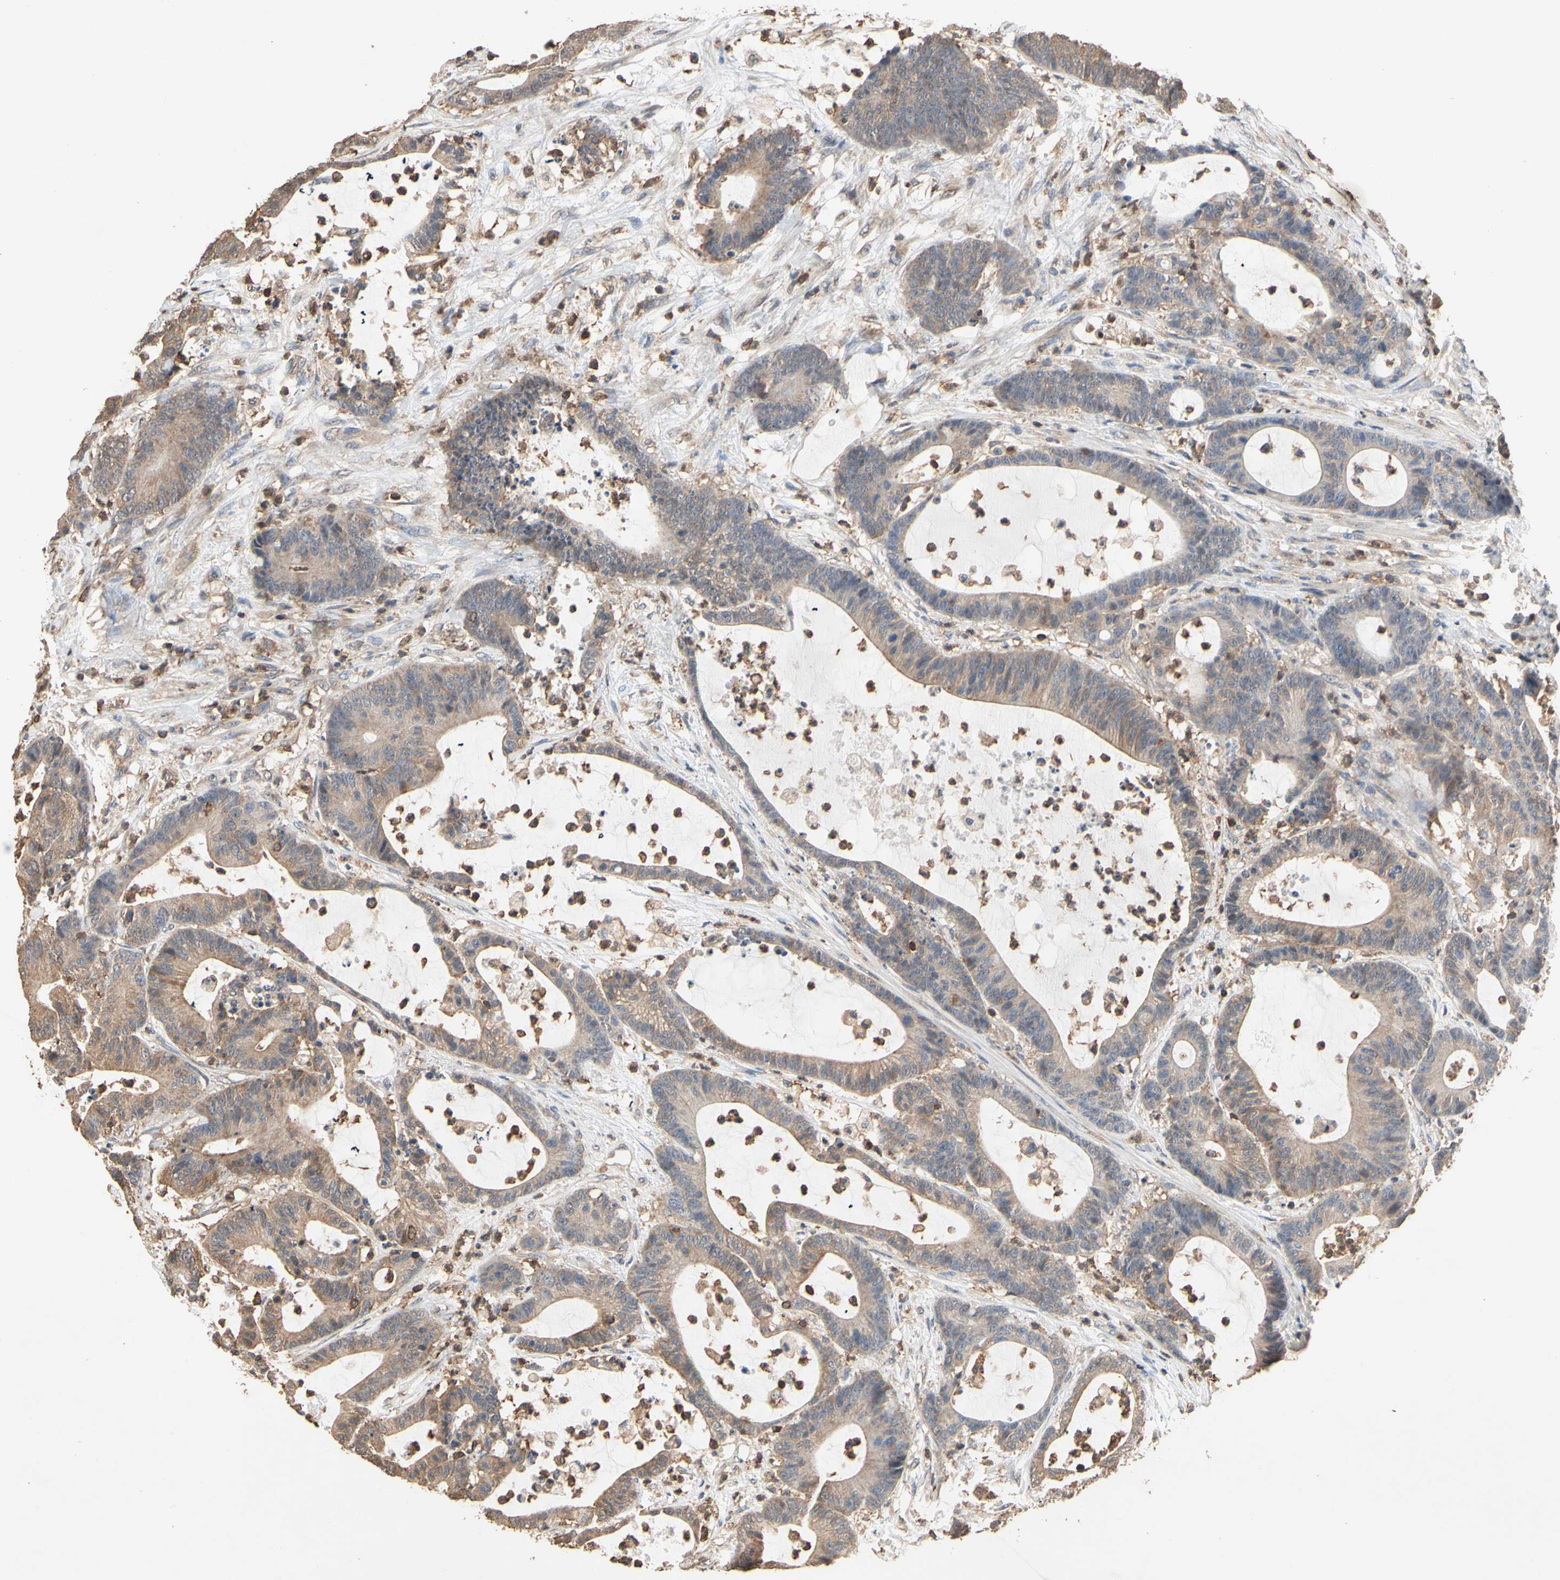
{"staining": {"intensity": "weak", "quantity": ">75%", "location": "cytoplasmic/membranous"}, "tissue": "colorectal cancer", "cell_type": "Tumor cells", "image_type": "cancer", "snomed": [{"axis": "morphology", "description": "Adenocarcinoma, NOS"}, {"axis": "topography", "description": "Colon"}], "caption": "Immunohistochemical staining of colorectal cancer displays low levels of weak cytoplasmic/membranous protein positivity in about >75% of tumor cells.", "gene": "MAP3K10", "patient": {"sex": "female", "age": 84}}